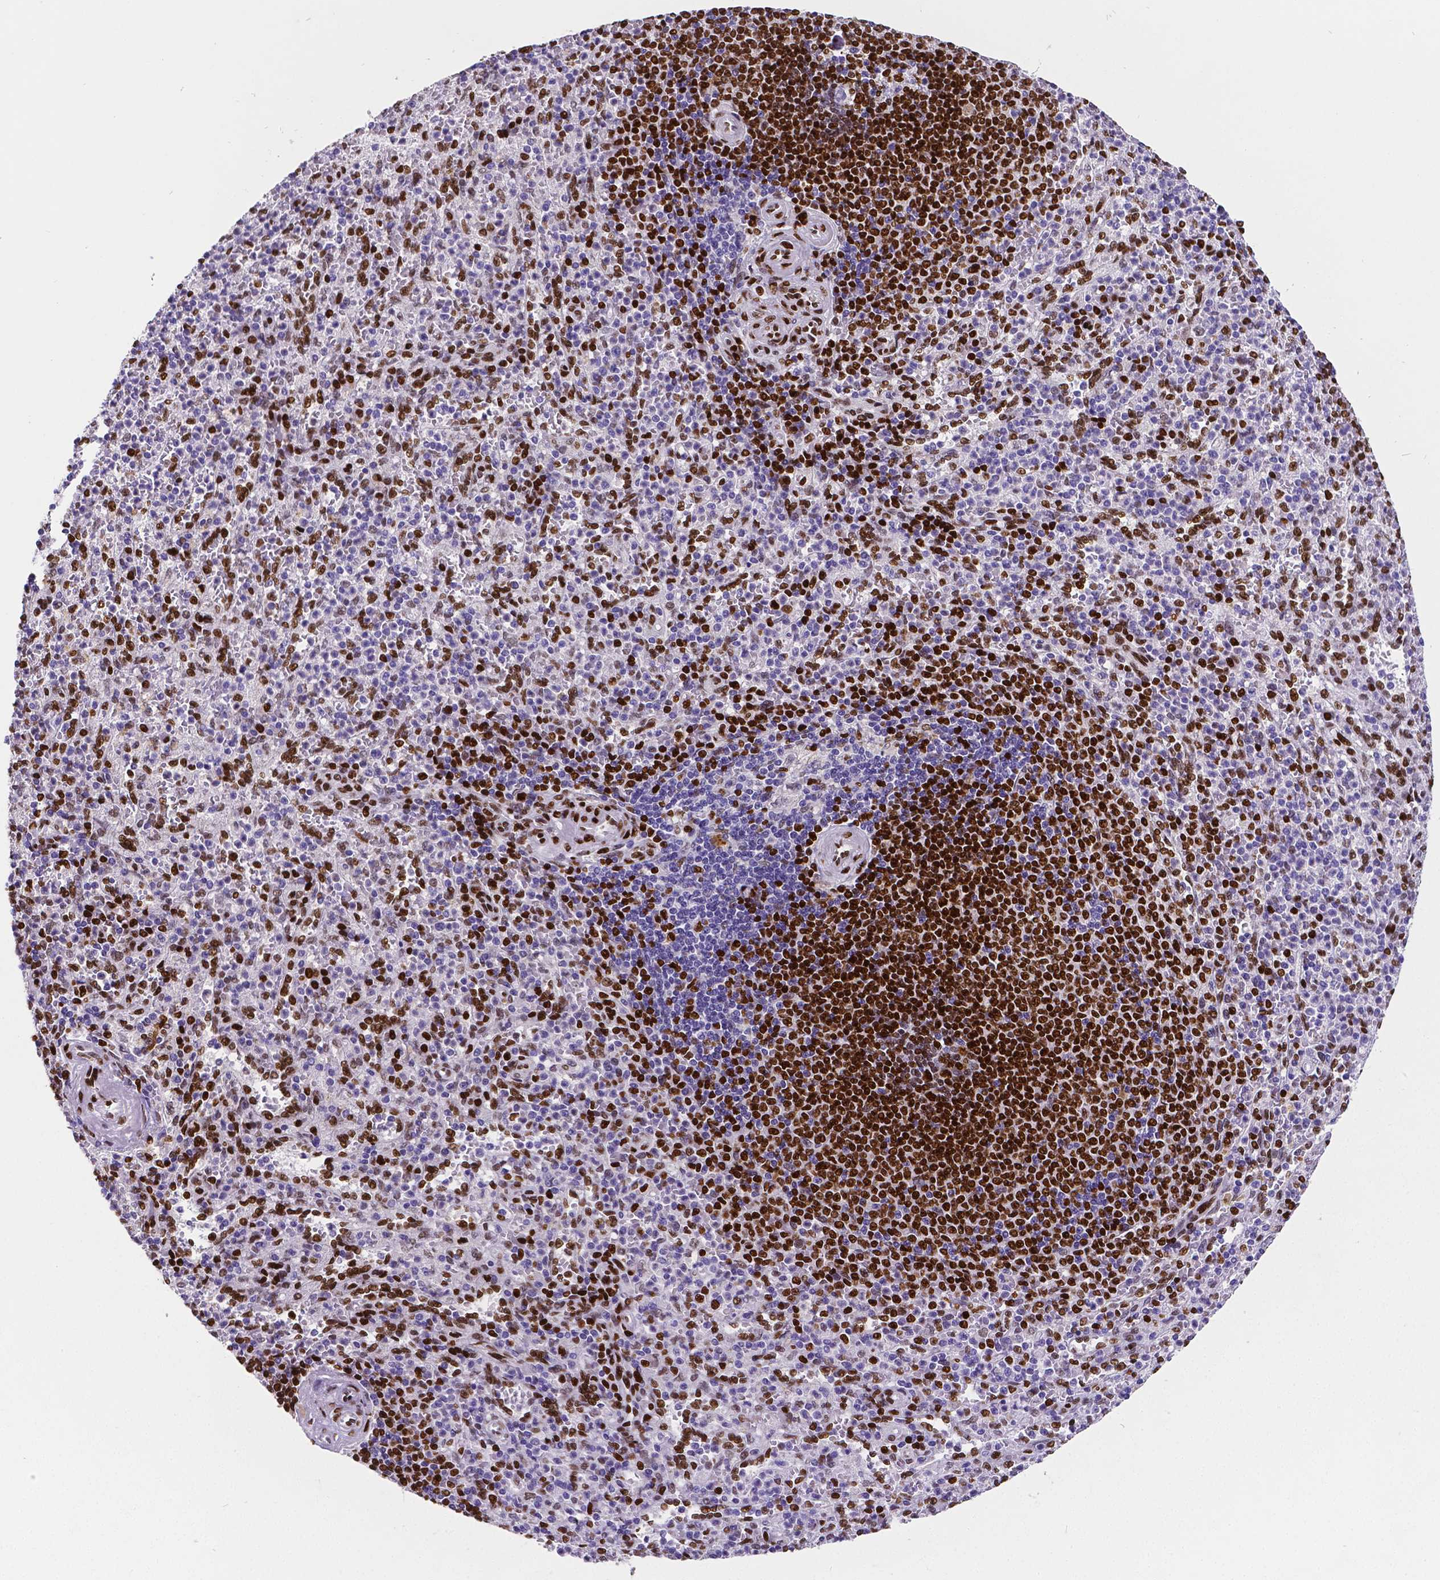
{"staining": {"intensity": "strong", "quantity": "25%-75%", "location": "nuclear"}, "tissue": "spleen", "cell_type": "Cells in red pulp", "image_type": "normal", "snomed": [{"axis": "morphology", "description": "Normal tissue, NOS"}, {"axis": "topography", "description": "Spleen"}], "caption": "Protein expression by immunohistochemistry (IHC) exhibits strong nuclear staining in approximately 25%-75% of cells in red pulp in normal spleen.", "gene": "MEF2C", "patient": {"sex": "female", "age": 74}}